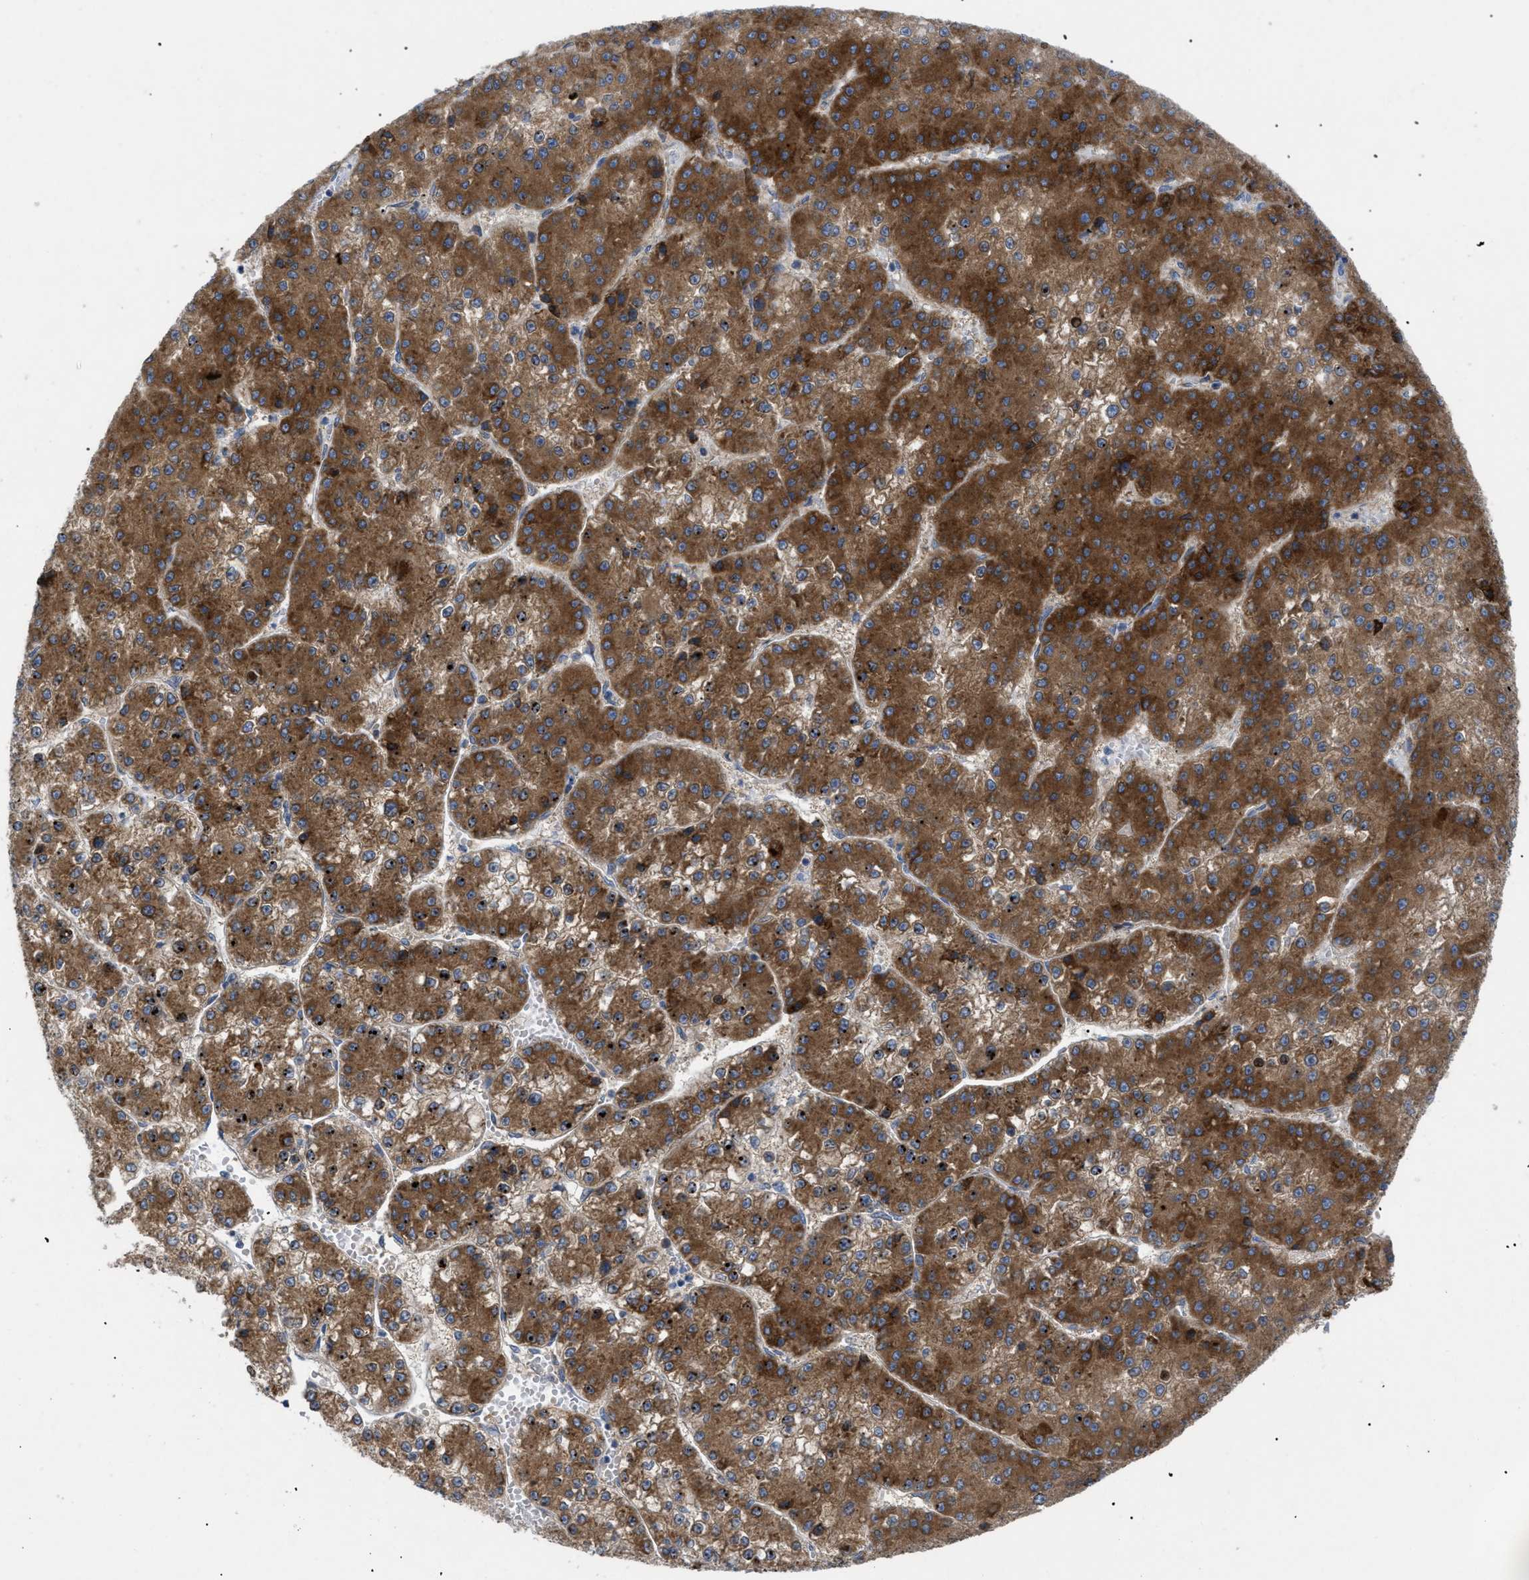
{"staining": {"intensity": "strong", "quantity": ">75%", "location": "cytoplasmic/membranous"}, "tissue": "liver cancer", "cell_type": "Tumor cells", "image_type": "cancer", "snomed": [{"axis": "morphology", "description": "Carcinoma, Hepatocellular, NOS"}, {"axis": "topography", "description": "Liver"}], "caption": "Brown immunohistochemical staining in liver cancer shows strong cytoplasmic/membranous expression in approximately >75% of tumor cells.", "gene": "SLC50A1", "patient": {"sex": "female", "age": 73}}